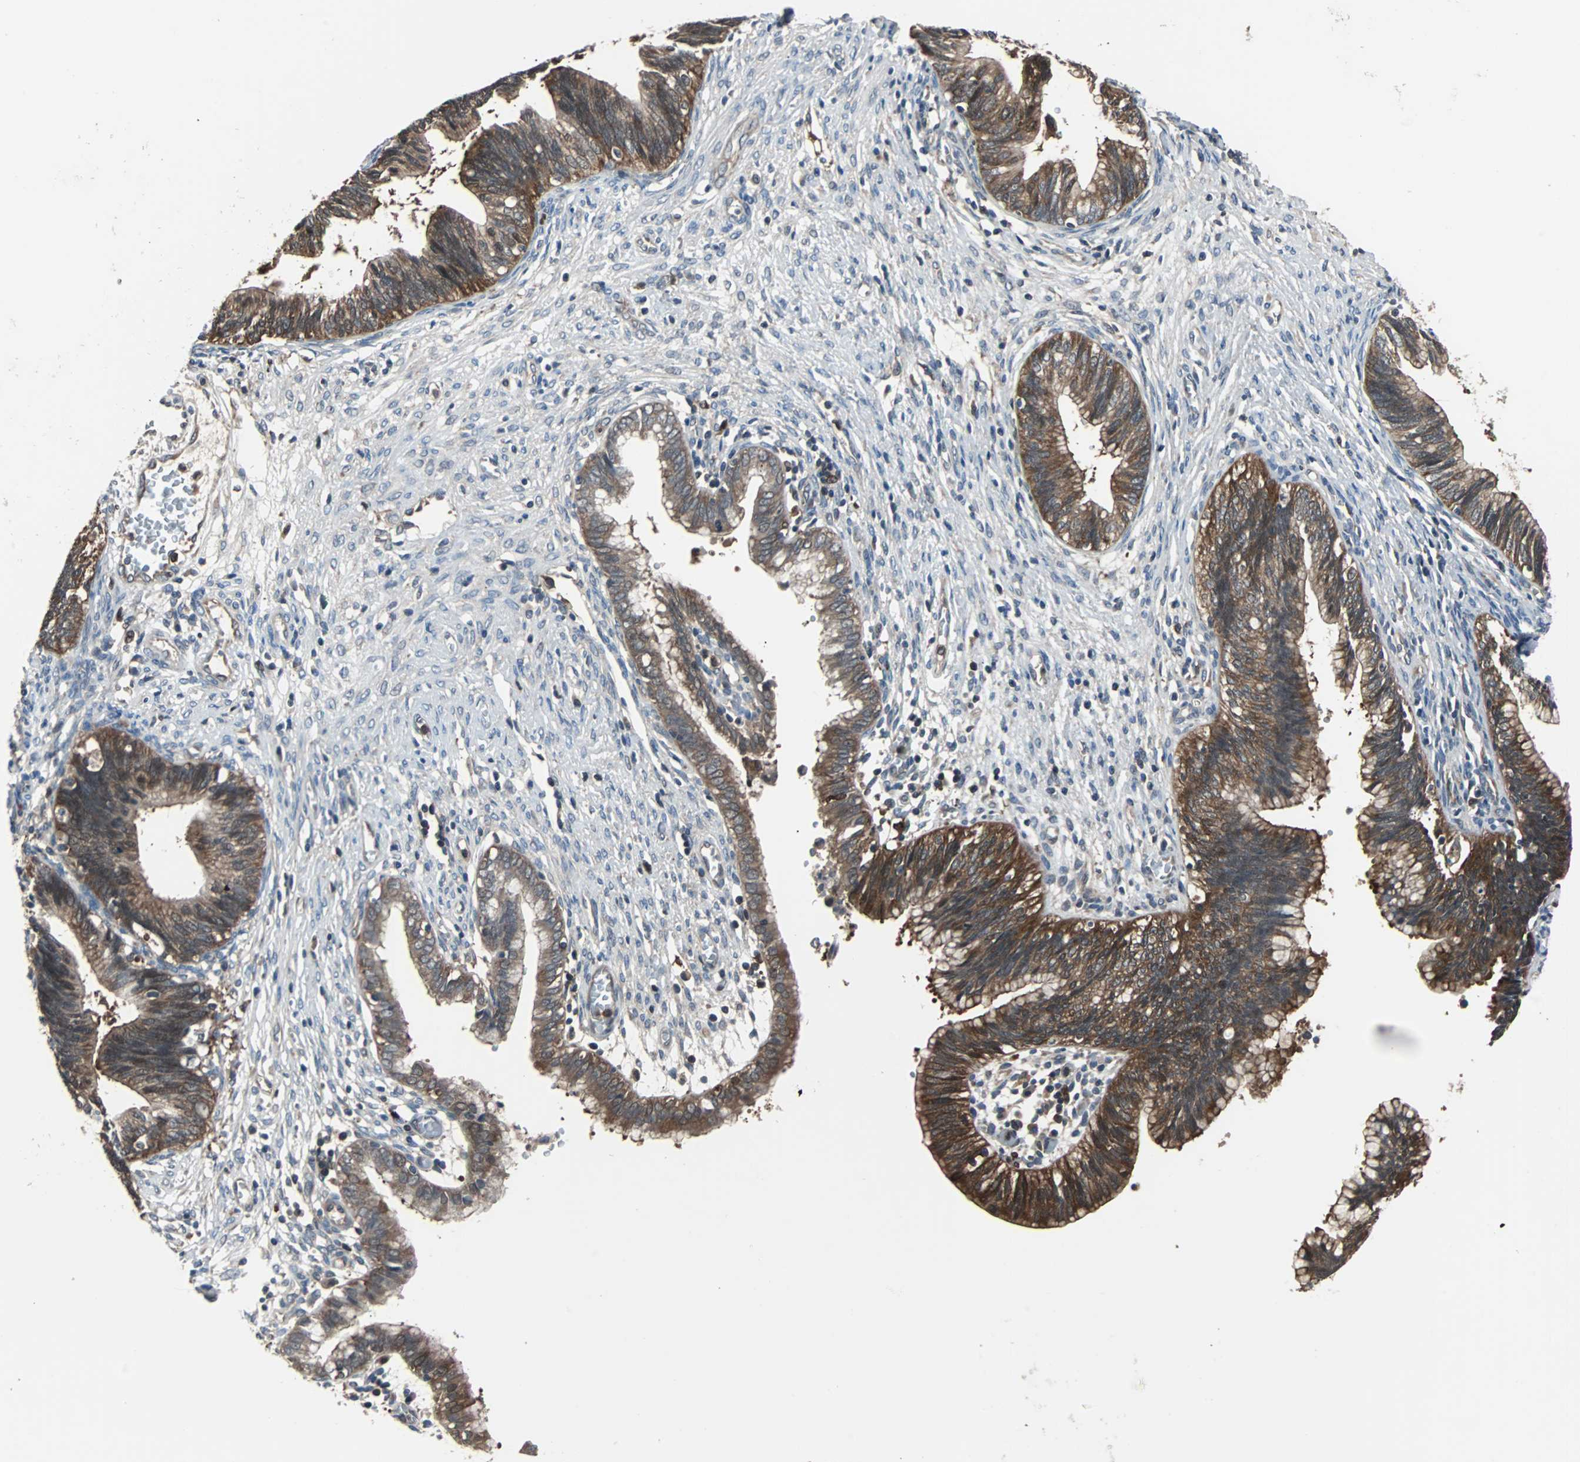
{"staining": {"intensity": "moderate", "quantity": ">75%", "location": "cytoplasmic/membranous"}, "tissue": "cervical cancer", "cell_type": "Tumor cells", "image_type": "cancer", "snomed": [{"axis": "morphology", "description": "Adenocarcinoma, NOS"}, {"axis": "topography", "description": "Cervix"}], "caption": "The immunohistochemical stain highlights moderate cytoplasmic/membranous positivity in tumor cells of cervical adenocarcinoma tissue. (DAB (3,3'-diaminobenzidine) IHC, brown staining for protein, blue staining for nuclei).", "gene": "PAK1", "patient": {"sex": "female", "age": 44}}